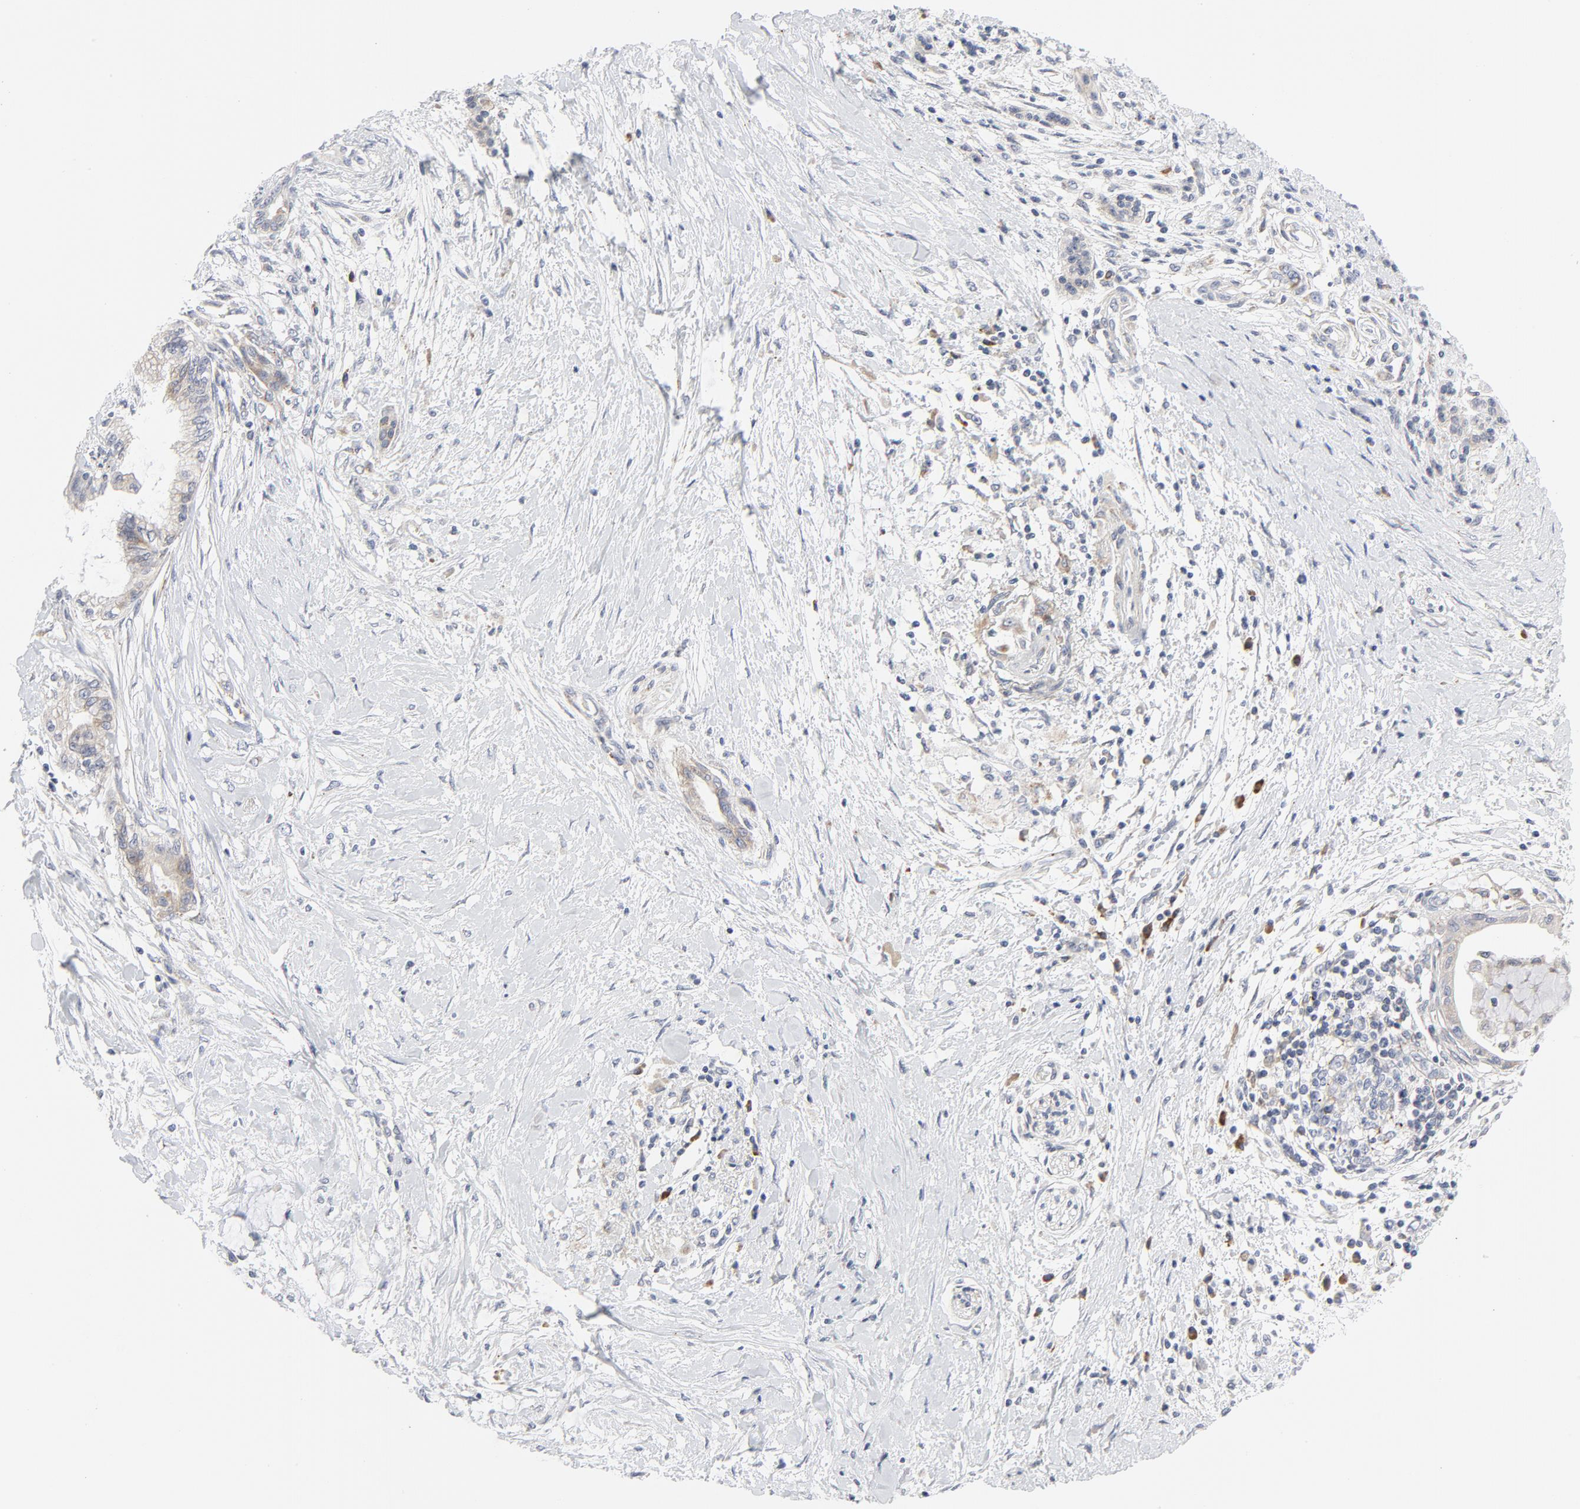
{"staining": {"intensity": "weak", "quantity": "25%-75%", "location": "cytoplasmic/membranous"}, "tissue": "pancreatic cancer", "cell_type": "Tumor cells", "image_type": "cancer", "snomed": [{"axis": "morphology", "description": "Adenocarcinoma, NOS"}, {"axis": "topography", "description": "Pancreas"}], "caption": "This photomicrograph displays immunohistochemistry (IHC) staining of adenocarcinoma (pancreatic), with low weak cytoplasmic/membranous staining in about 25%-75% of tumor cells.", "gene": "LRP6", "patient": {"sex": "female", "age": 64}}